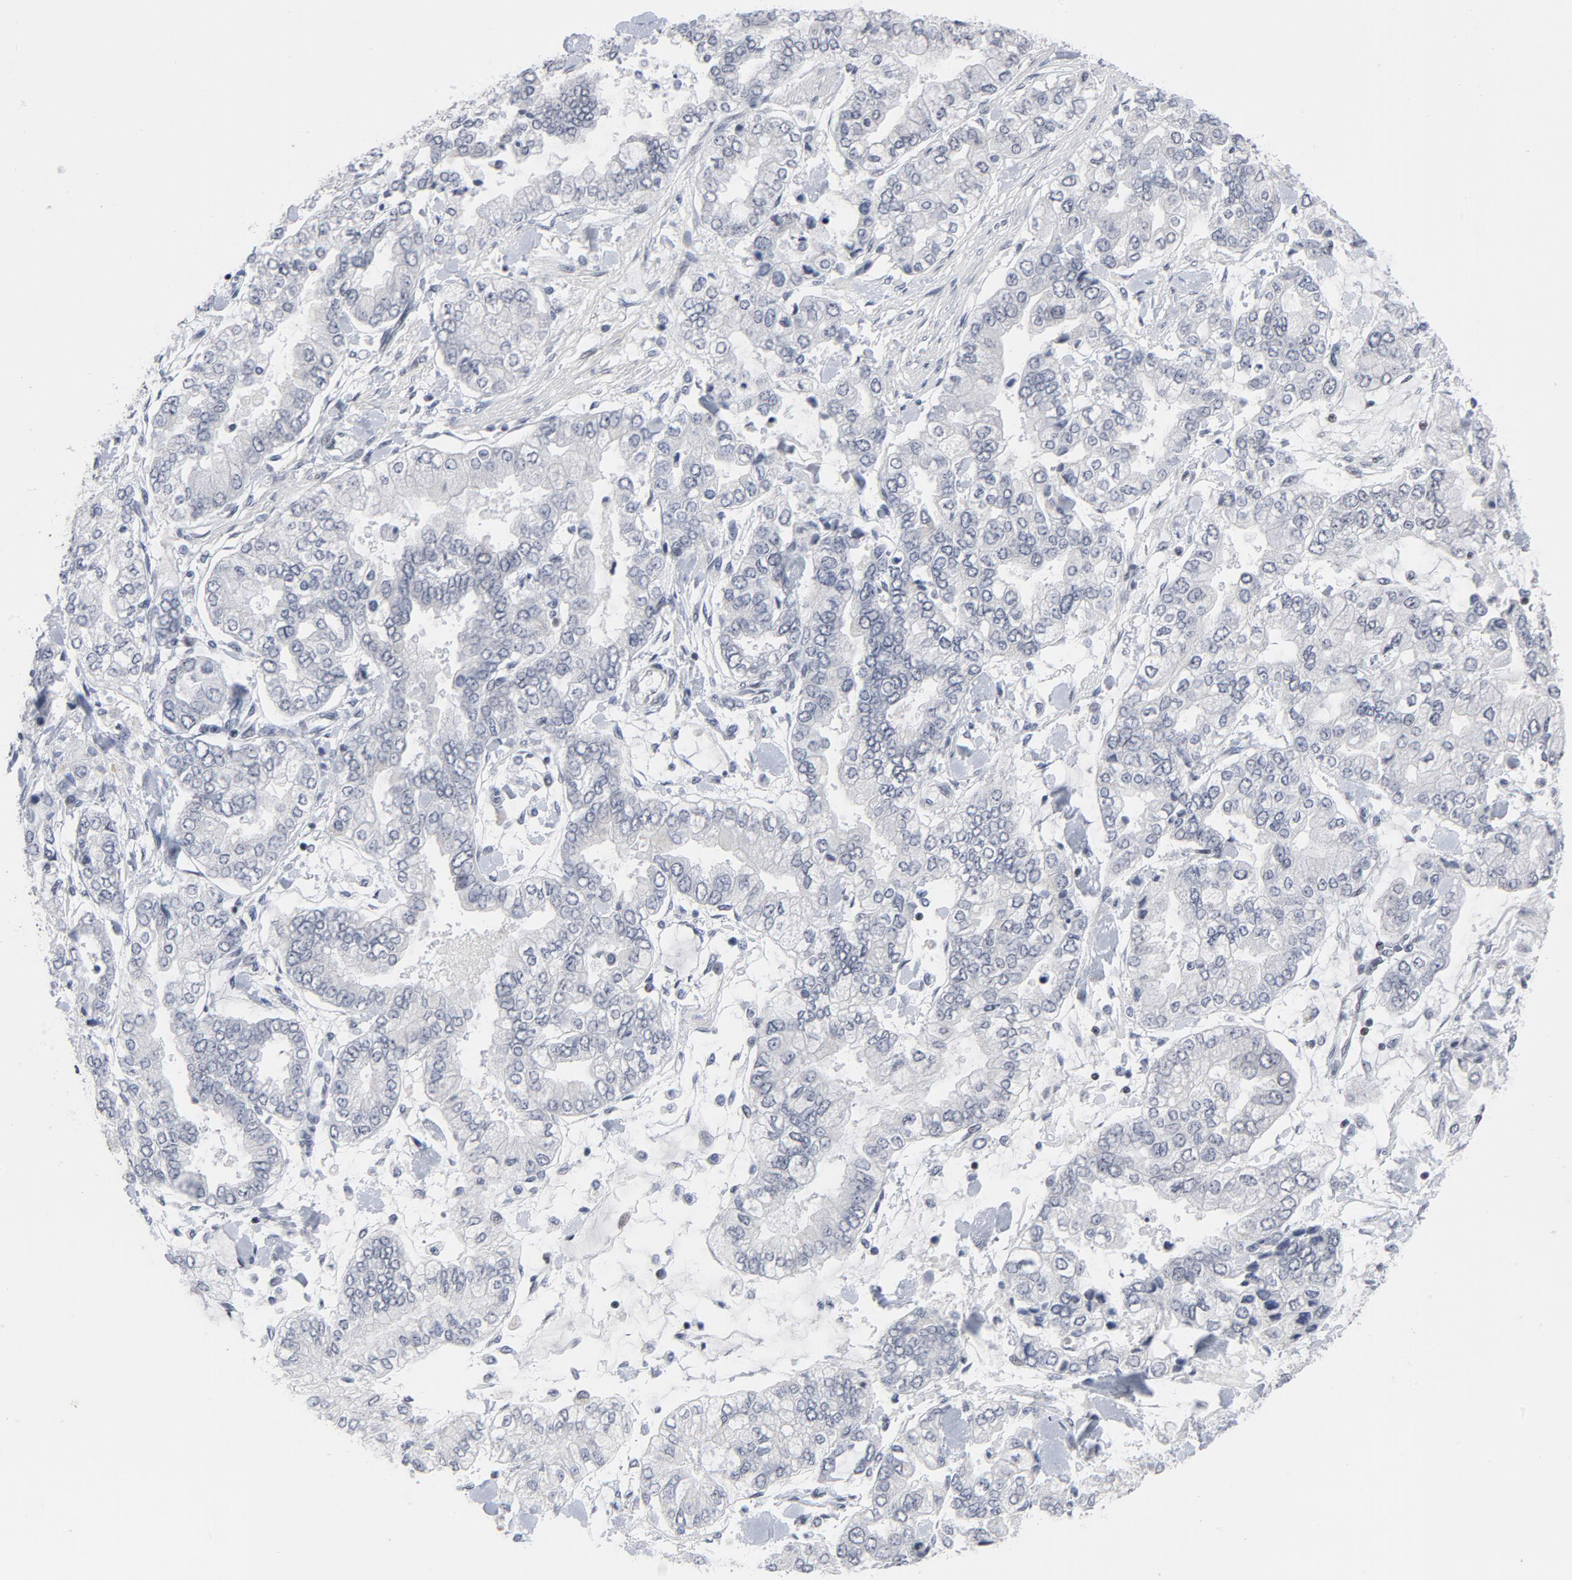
{"staining": {"intensity": "negative", "quantity": "none", "location": "none"}, "tissue": "stomach cancer", "cell_type": "Tumor cells", "image_type": "cancer", "snomed": [{"axis": "morphology", "description": "Normal tissue, NOS"}, {"axis": "morphology", "description": "Adenocarcinoma, NOS"}, {"axis": "topography", "description": "Stomach, upper"}, {"axis": "topography", "description": "Stomach"}], "caption": "Stomach cancer was stained to show a protein in brown. There is no significant expression in tumor cells.", "gene": "GABPA", "patient": {"sex": "male", "age": 76}}